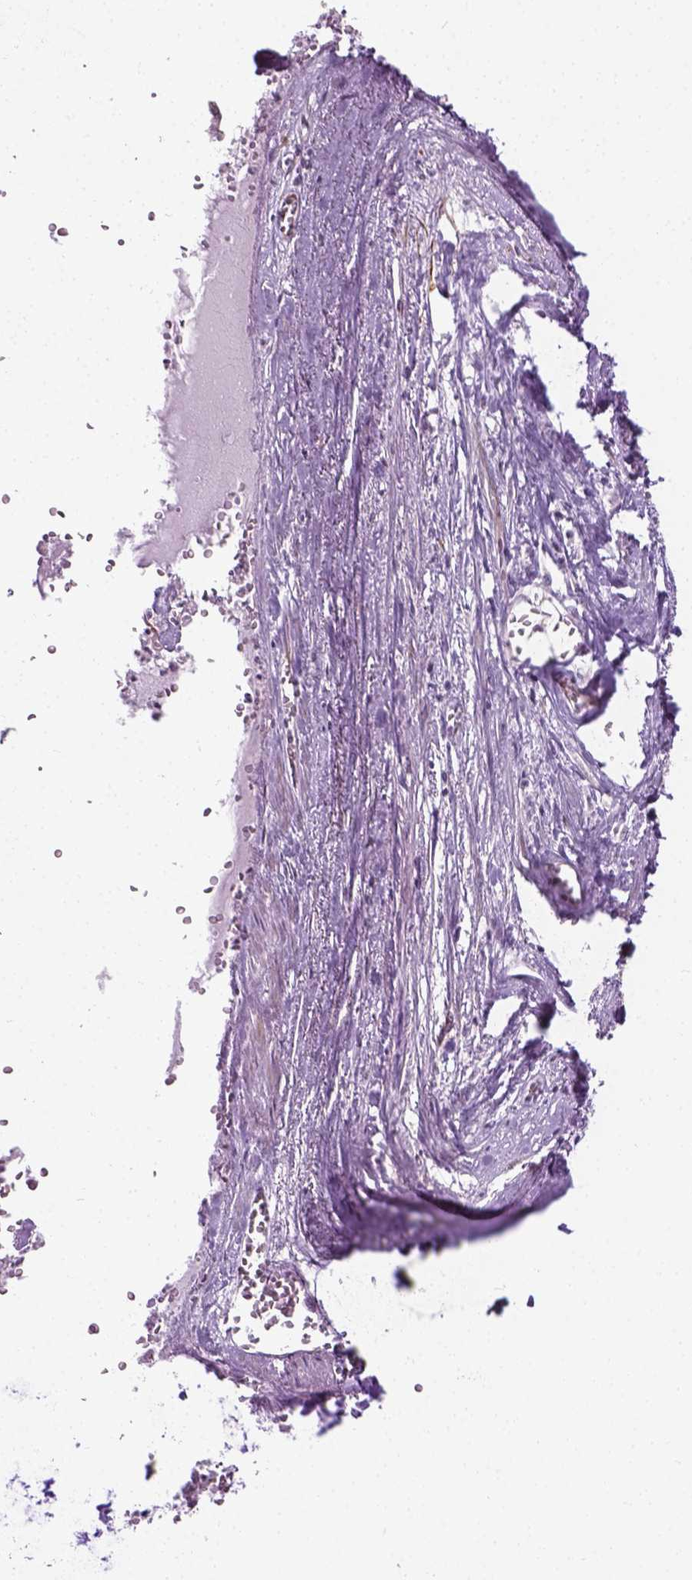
{"staining": {"intensity": "negative", "quantity": "none", "location": "none"}, "tissue": "soft tissue", "cell_type": "Fibroblasts", "image_type": "normal", "snomed": [{"axis": "morphology", "description": "Normal tissue, NOS"}, {"axis": "morphology", "description": "Squamous cell carcinoma, NOS"}, {"axis": "topography", "description": "Cartilage tissue"}, {"axis": "topography", "description": "Head-Neck"}], "caption": "Human soft tissue stained for a protein using immunohistochemistry exhibits no positivity in fibroblasts.", "gene": "PKP3", "patient": {"sex": "male", "age": 57}}